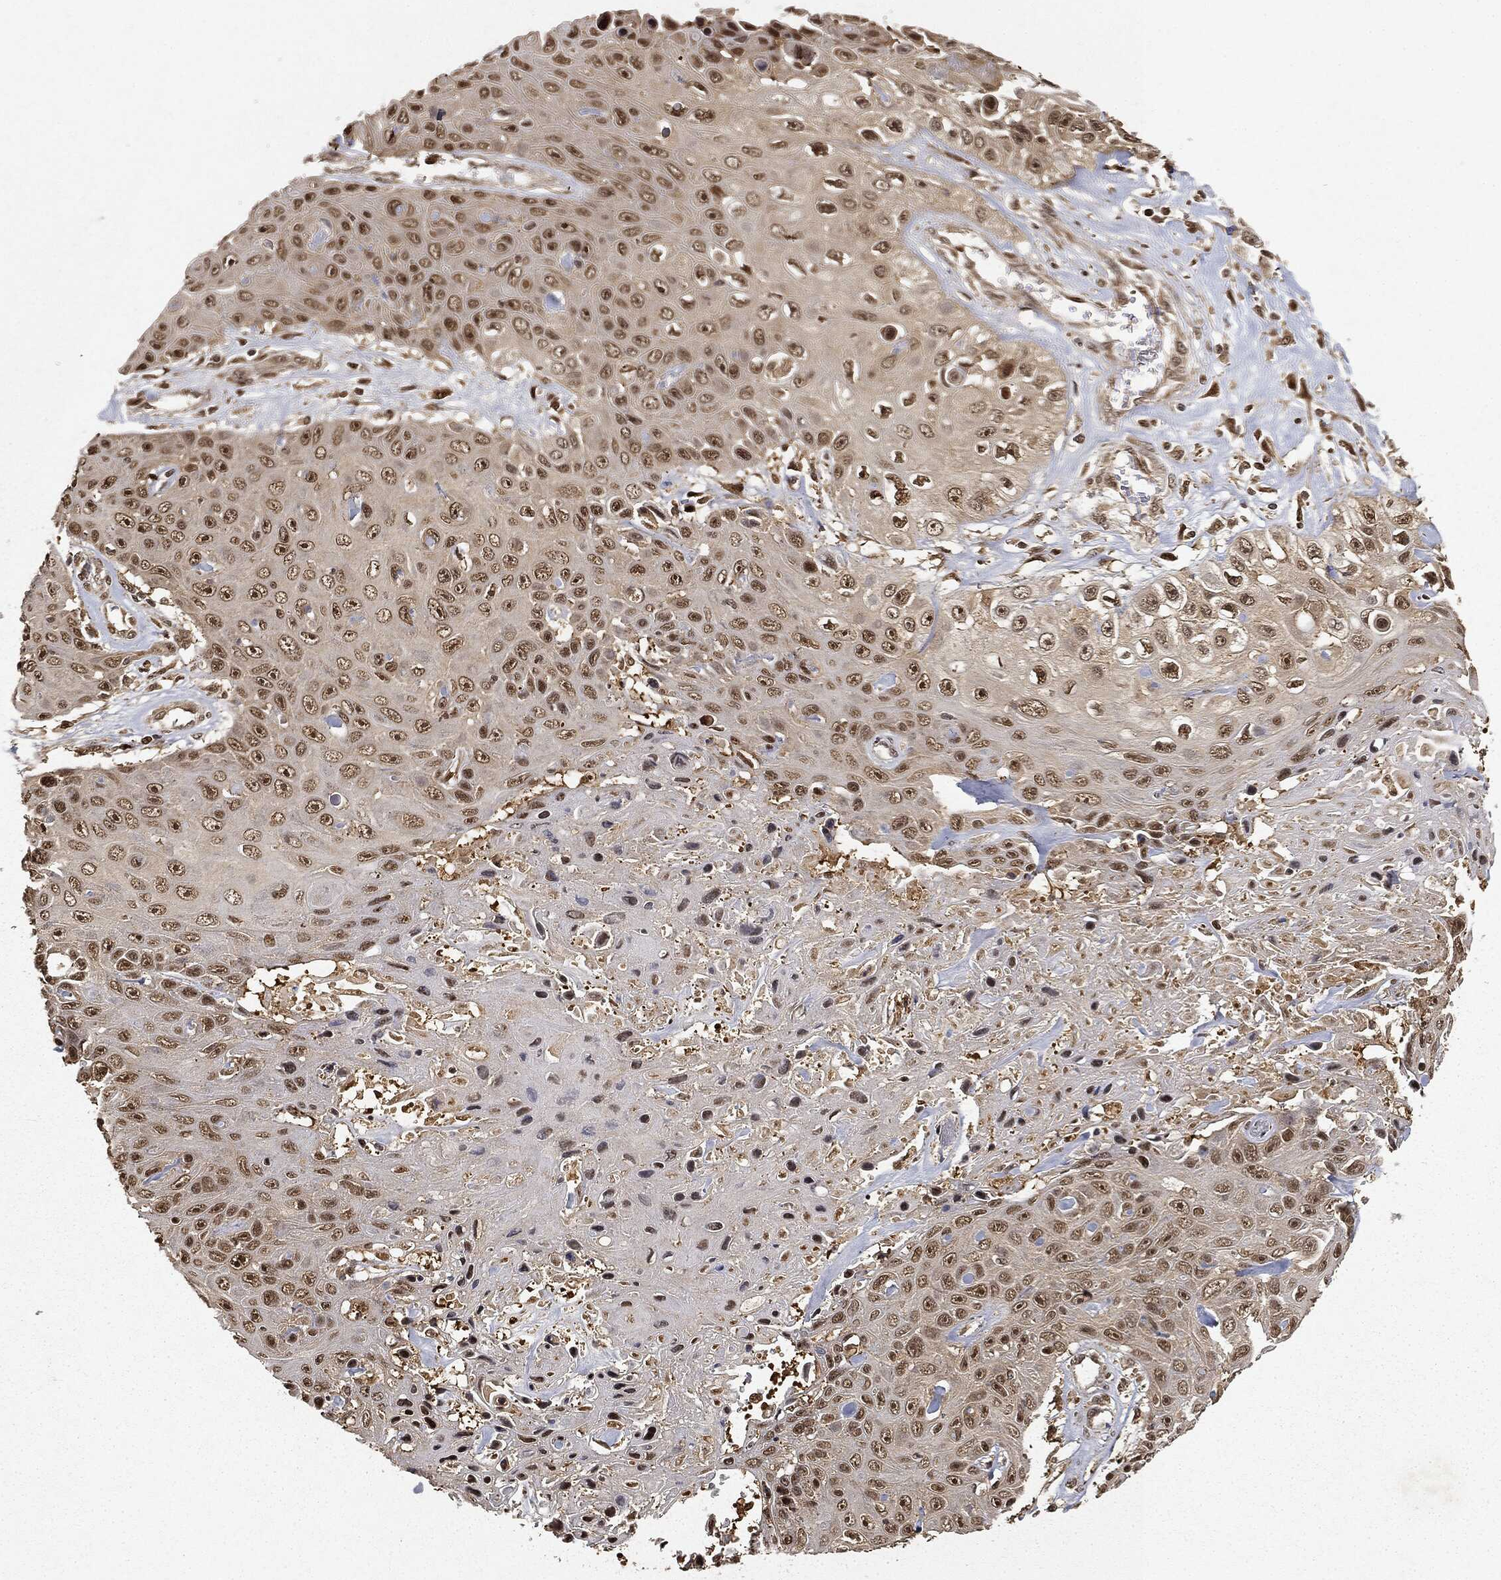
{"staining": {"intensity": "strong", "quantity": ">75%", "location": "nuclear"}, "tissue": "skin cancer", "cell_type": "Tumor cells", "image_type": "cancer", "snomed": [{"axis": "morphology", "description": "Squamous cell carcinoma, NOS"}, {"axis": "topography", "description": "Skin"}], "caption": "Skin cancer tissue shows strong nuclear positivity in approximately >75% of tumor cells, visualized by immunohistochemistry.", "gene": "ZNHIT6", "patient": {"sex": "male", "age": 82}}